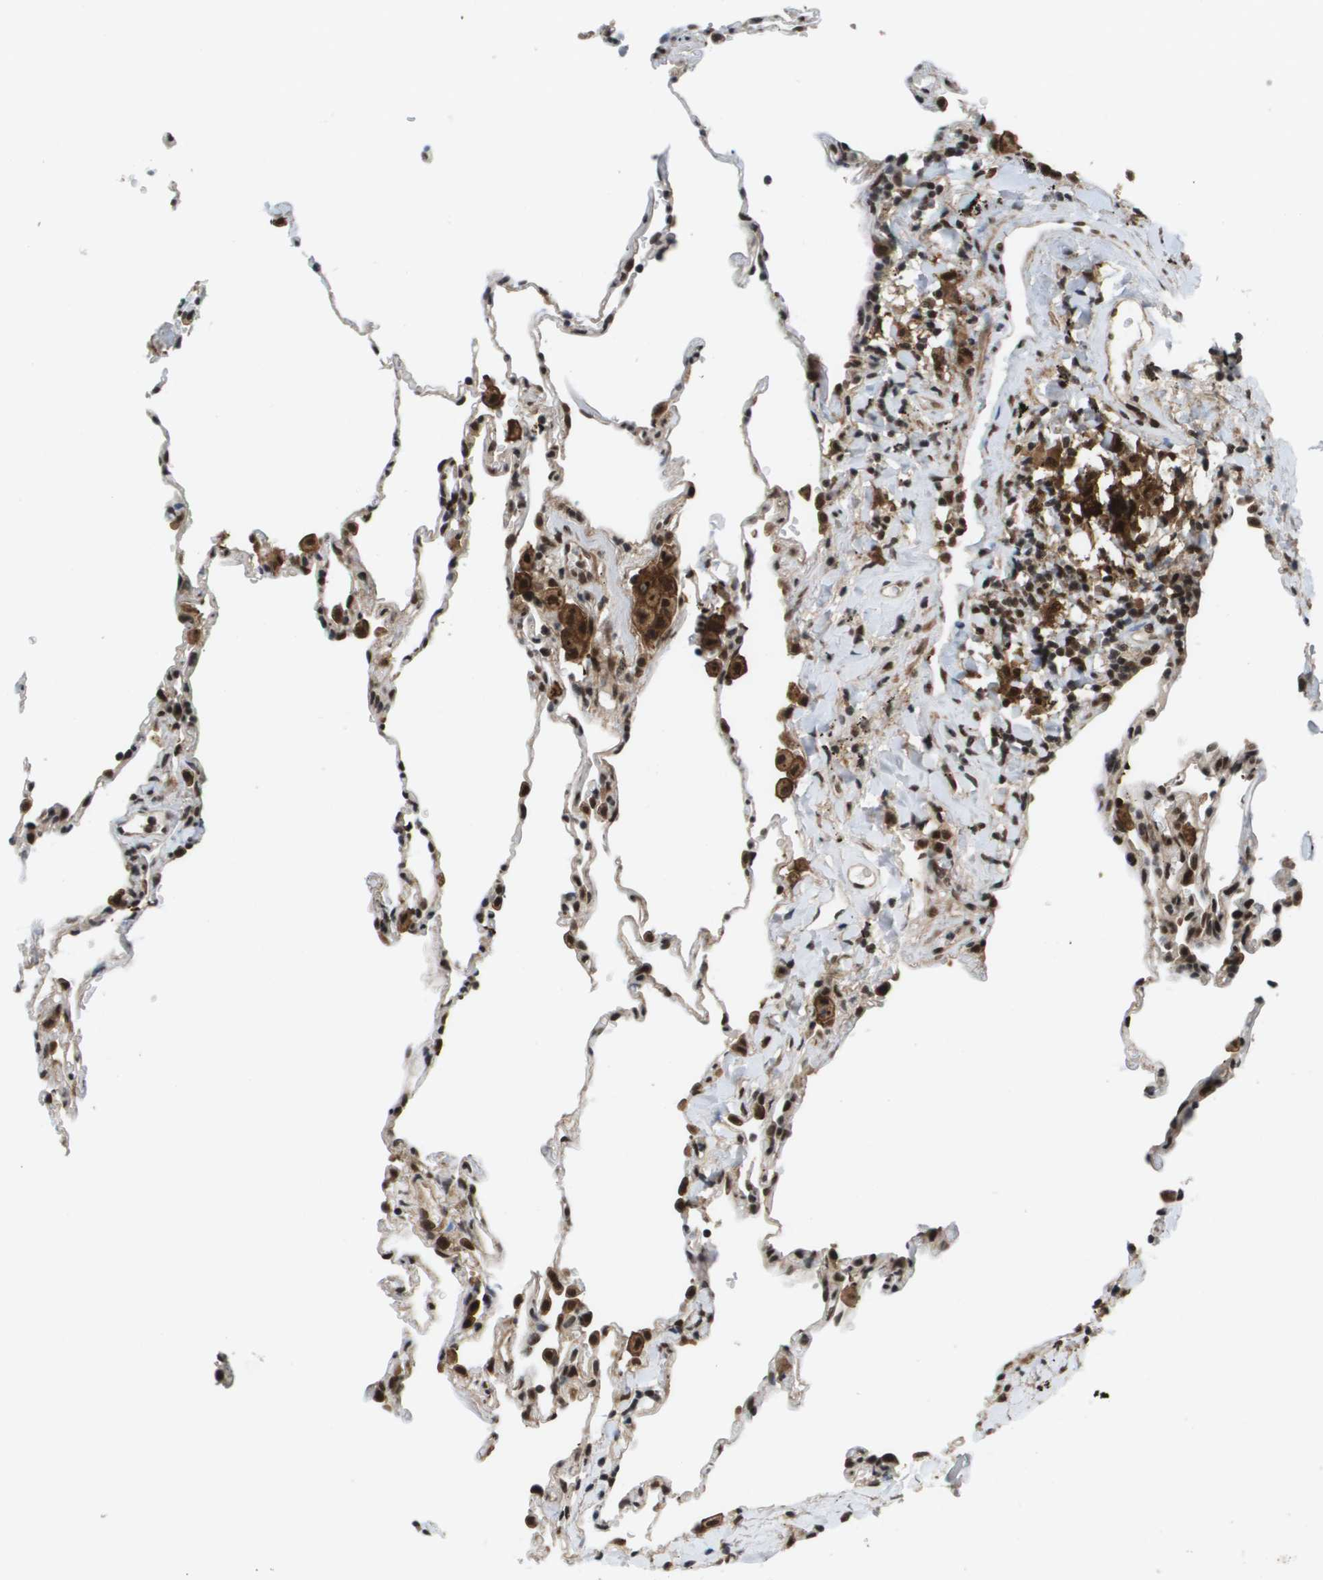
{"staining": {"intensity": "moderate", "quantity": "<25%", "location": "cytoplasmic/membranous"}, "tissue": "lung", "cell_type": "Alveolar cells", "image_type": "normal", "snomed": [{"axis": "morphology", "description": "Normal tissue, NOS"}, {"axis": "topography", "description": "Lung"}], "caption": "Human lung stained for a protein (brown) reveals moderate cytoplasmic/membranous positive expression in approximately <25% of alveolar cells.", "gene": "PRCC", "patient": {"sex": "male", "age": 59}}